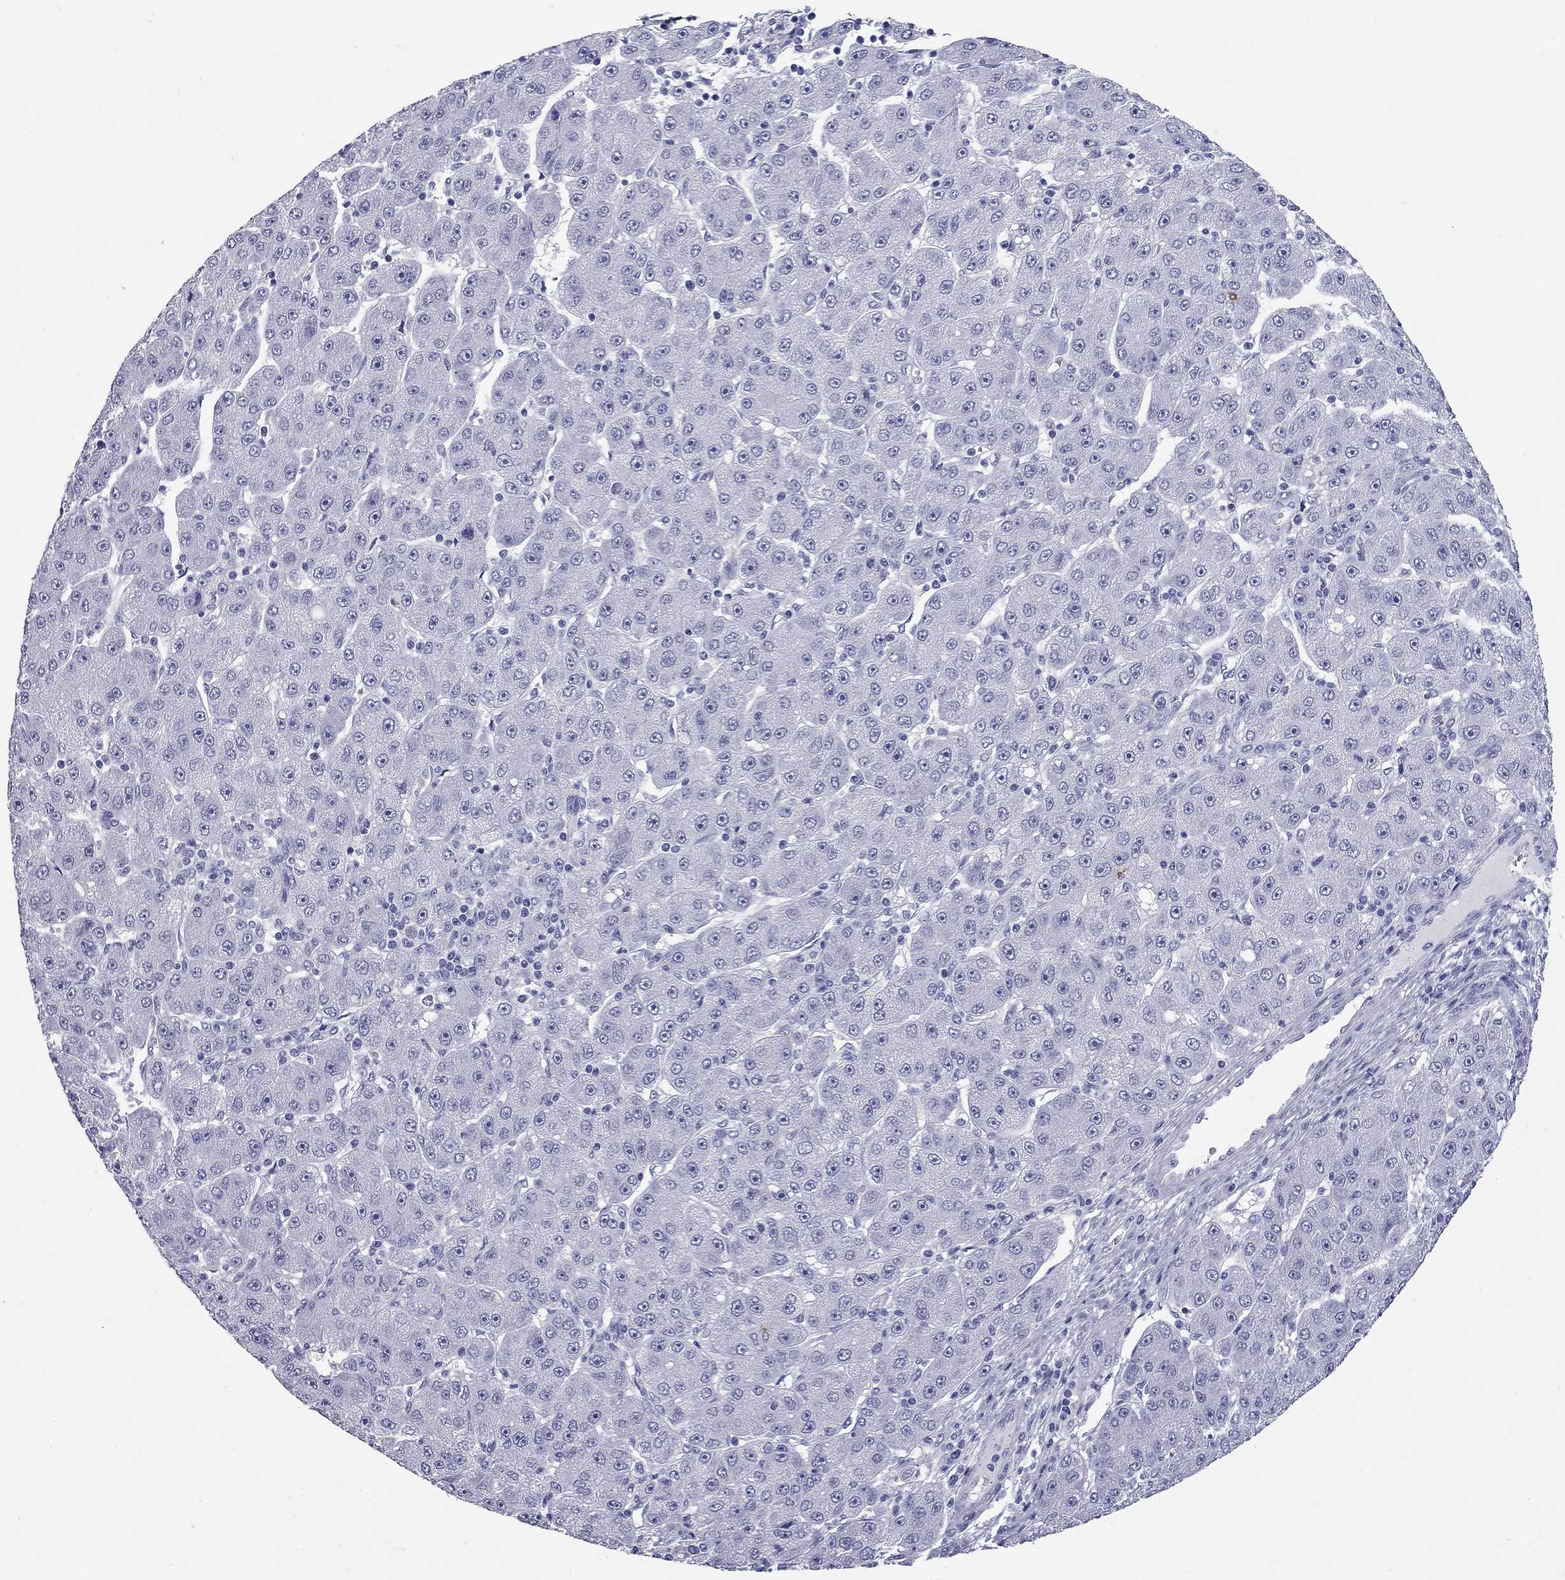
{"staining": {"intensity": "negative", "quantity": "none", "location": "none"}, "tissue": "liver cancer", "cell_type": "Tumor cells", "image_type": "cancer", "snomed": [{"axis": "morphology", "description": "Carcinoma, Hepatocellular, NOS"}, {"axis": "topography", "description": "Liver"}], "caption": "Human liver hepatocellular carcinoma stained for a protein using immunohistochemistry demonstrates no positivity in tumor cells.", "gene": "C8orf88", "patient": {"sex": "male", "age": 67}}